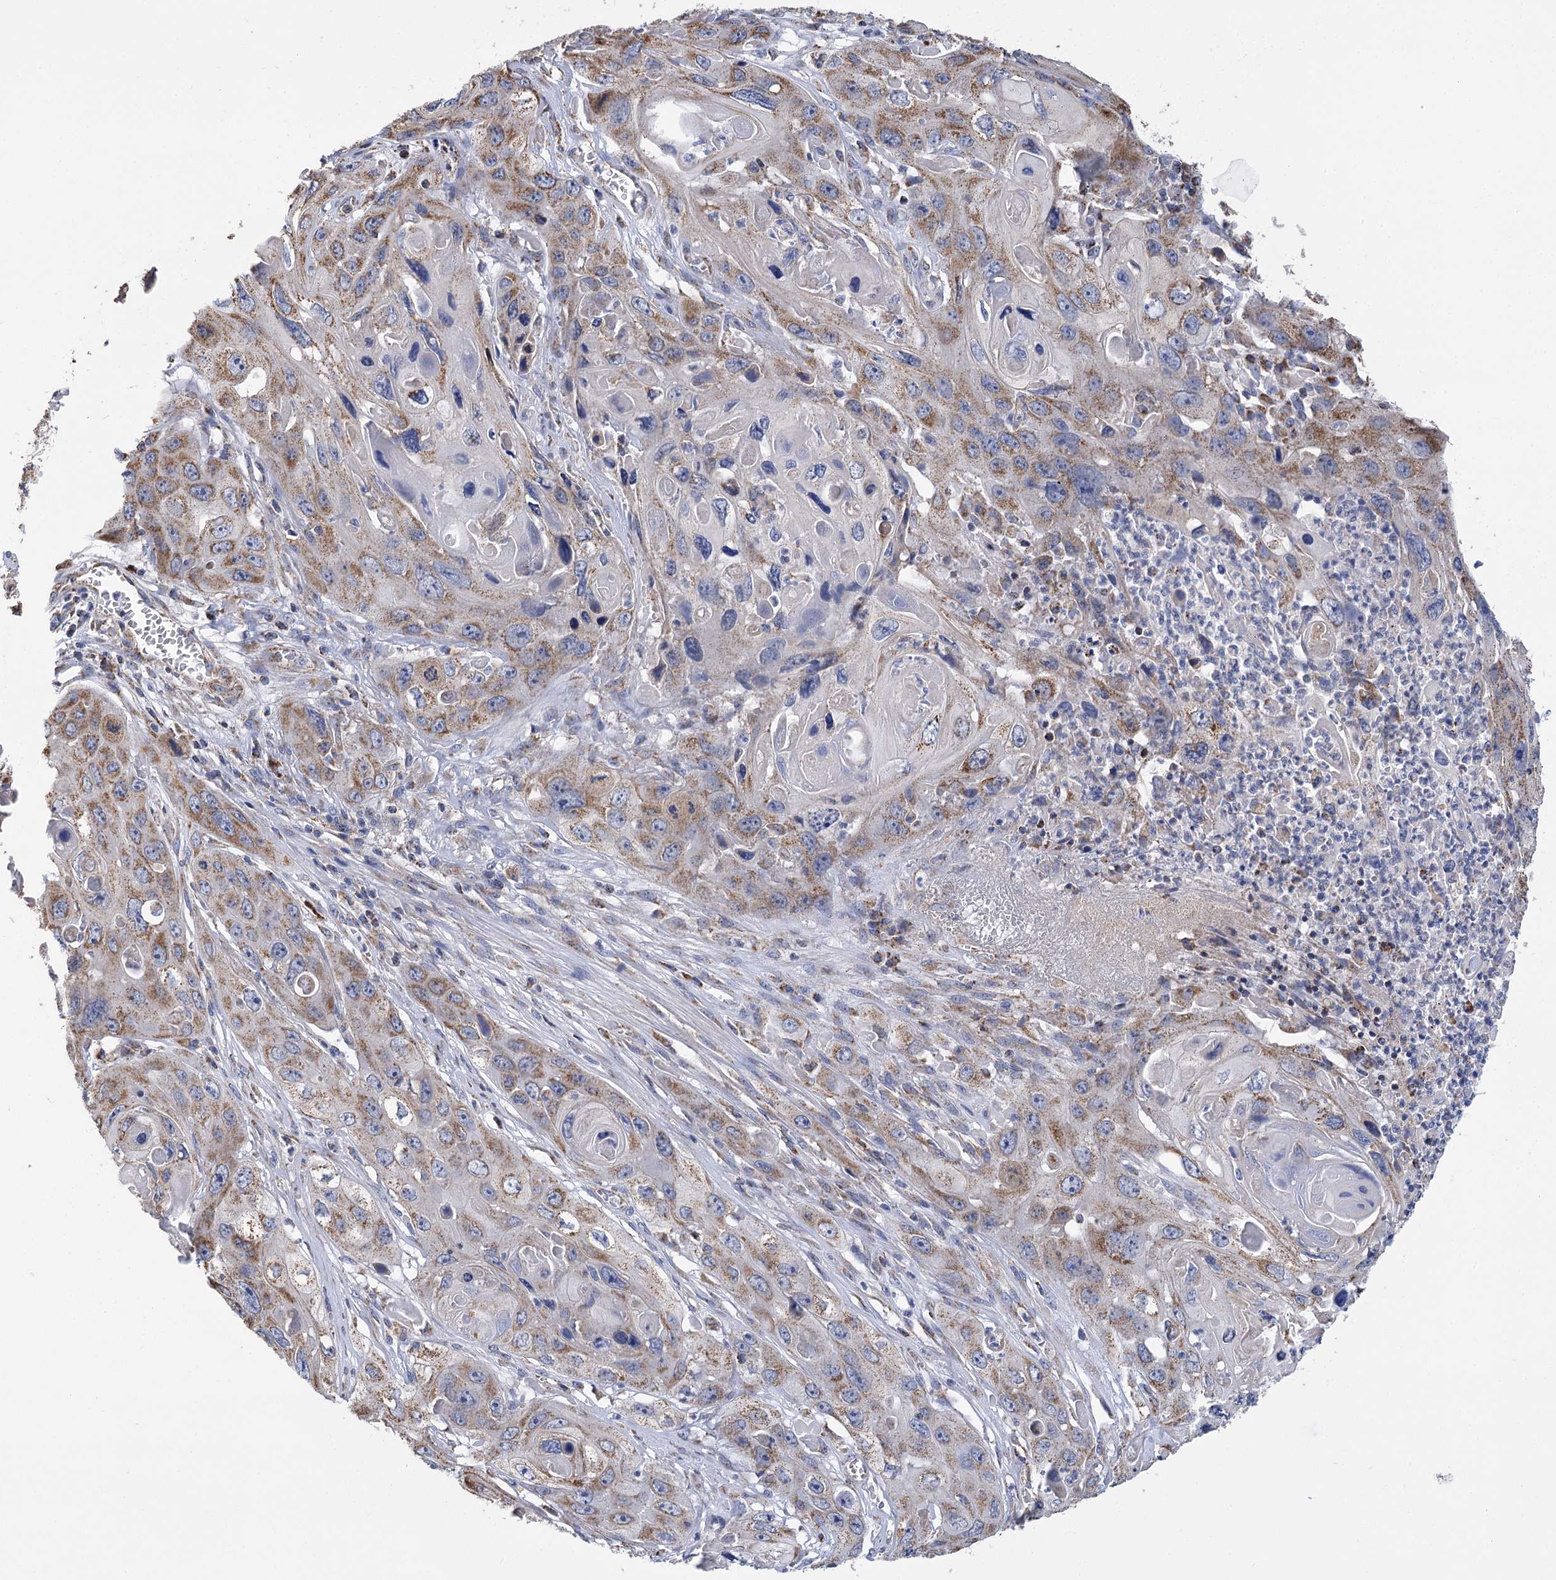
{"staining": {"intensity": "moderate", "quantity": "25%-75%", "location": "cytoplasmic/membranous"}, "tissue": "skin cancer", "cell_type": "Tumor cells", "image_type": "cancer", "snomed": [{"axis": "morphology", "description": "Squamous cell carcinoma, NOS"}, {"axis": "topography", "description": "Skin"}], "caption": "Skin squamous cell carcinoma stained with DAB IHC displays medium levels of moderate cytoplasmic/membranous positivity in about 25%-75% of tumor cells. (DAB = brown stain, brightfield microscopy at high magnification).", "gene": "CCDC73", "patient": {"sex": "male", "age": 55}}